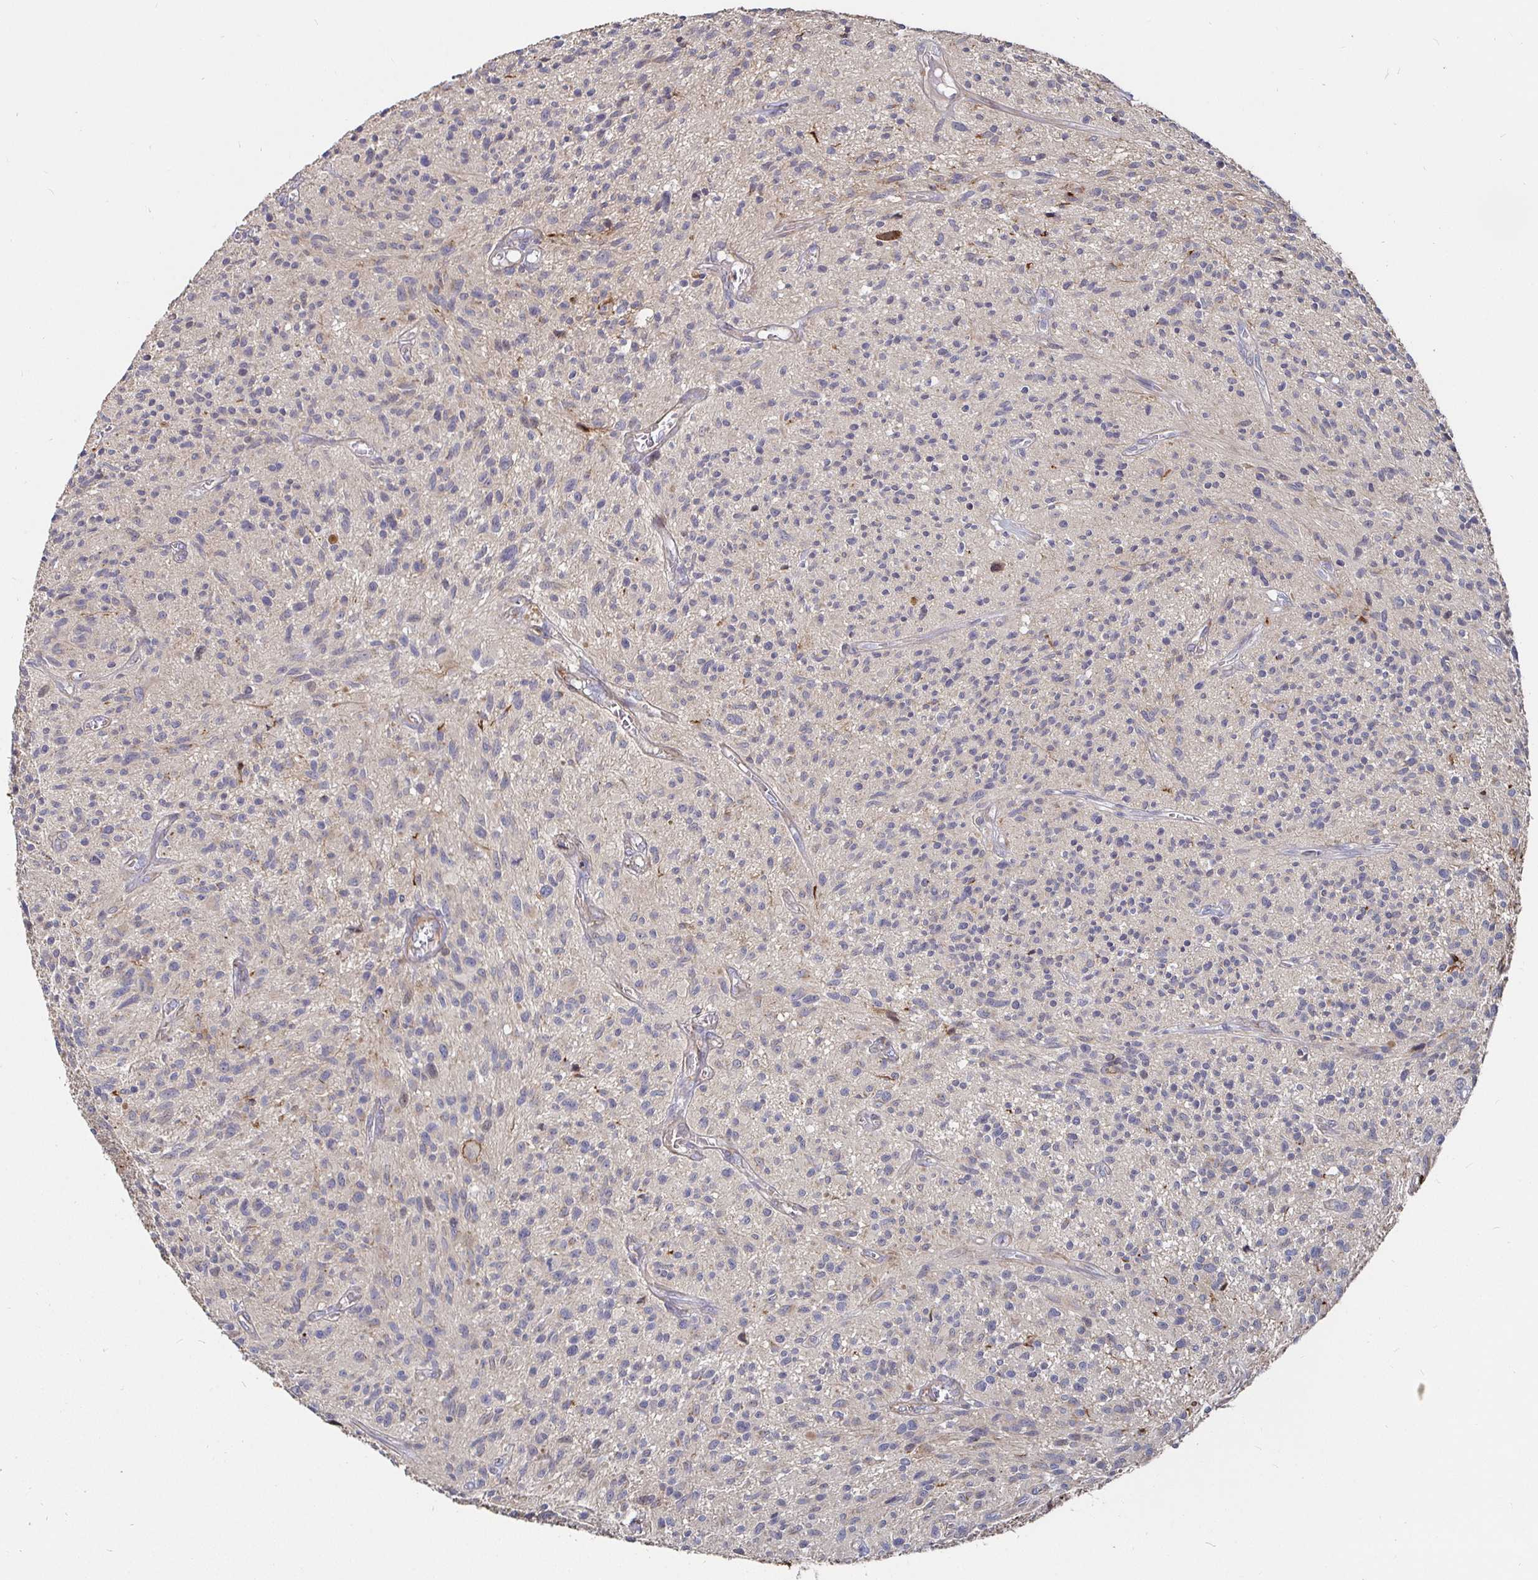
{"staining": {"intensity": "negative", "quantity": "none", "location": "none"}, "tissue": "glioma", "cell_type": "Tumor cells", "image_type": "cancer", "snomed": [{"axis": "morphology", "description": "Glioma, malignant, High grade"}, {"axis": "topography", "description": "Brain"}], "caption": "Micrograph shows no significant protein positivity in tumor cells of glioma.", "gene": "GJA4", "patient": {"sex": "male", "age": 75}}